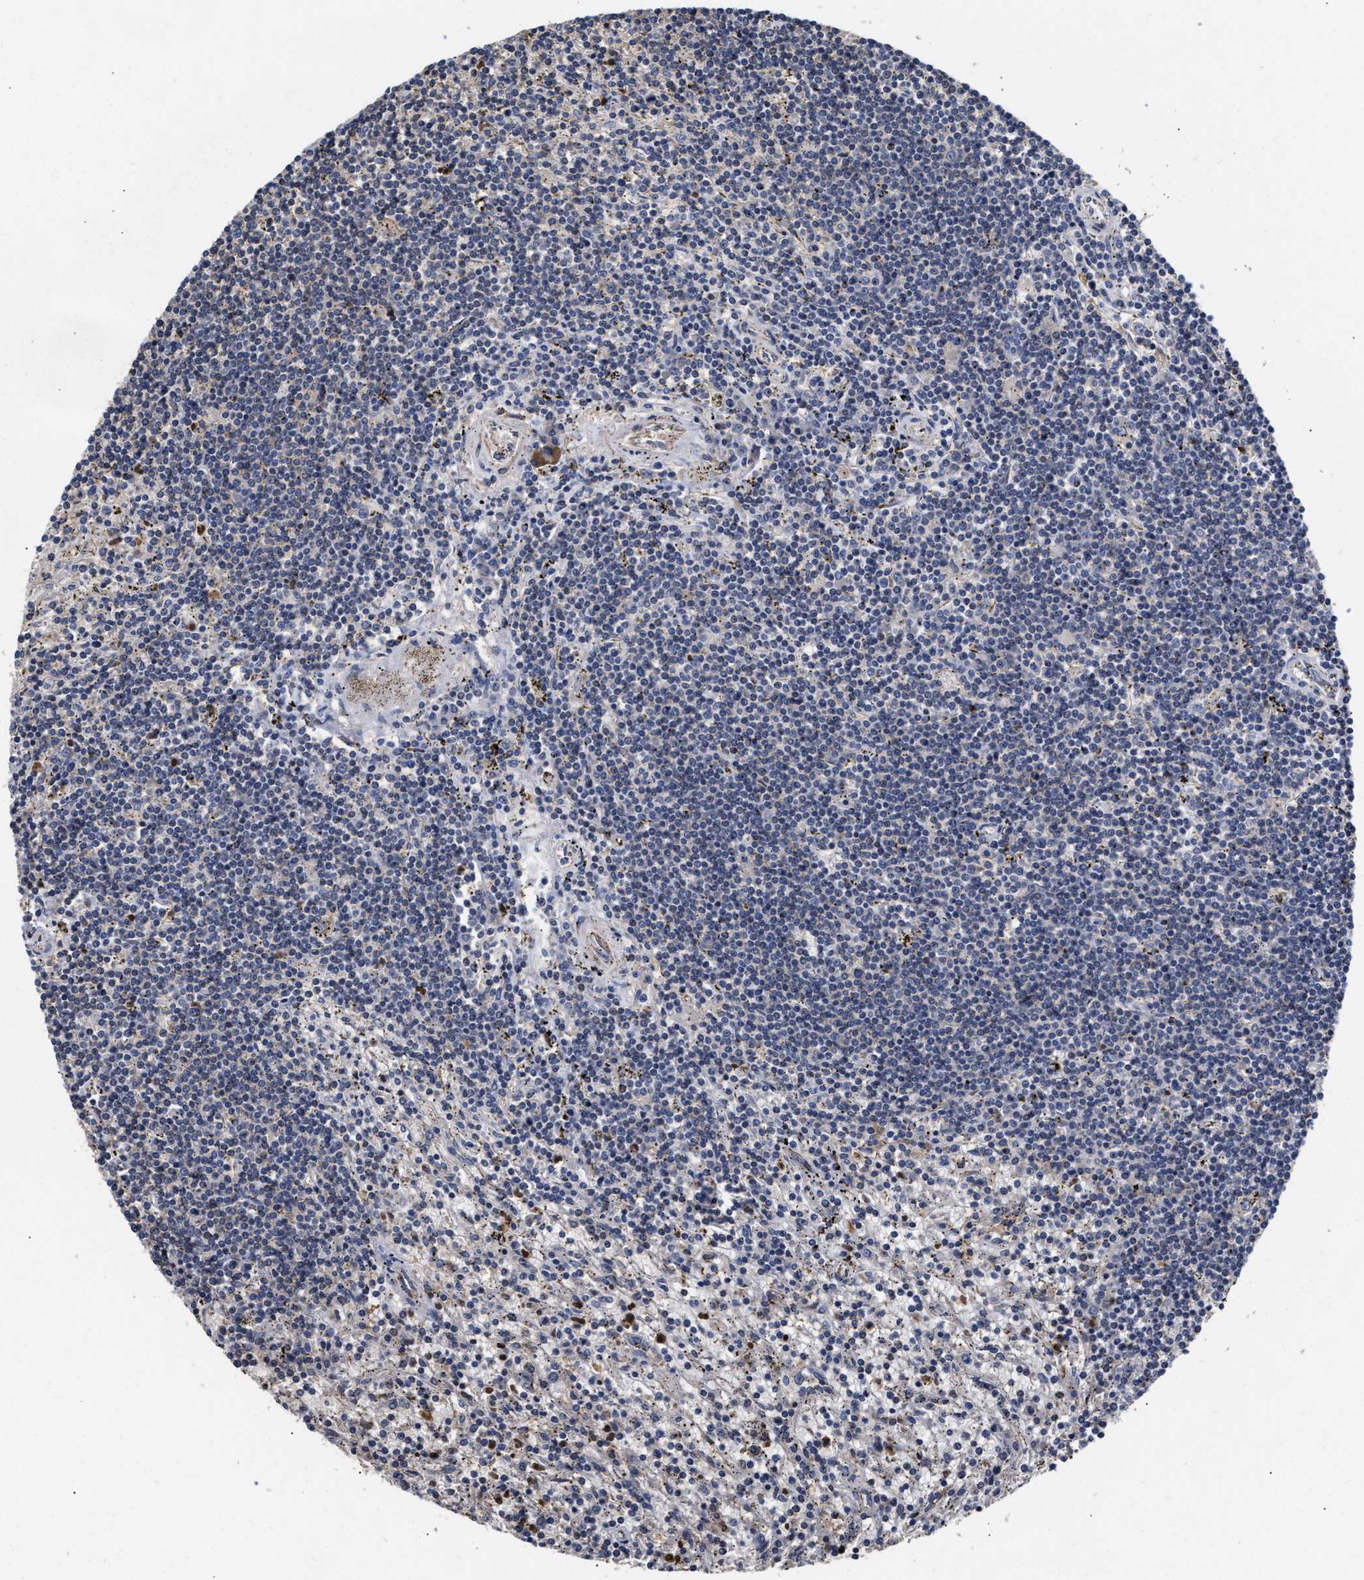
{"staining": {"intensity": "negative", "quantity": "none", "location": "none"}, "tissue": "lymphoma", "cell_type": "Tumor cells", "image_type": "cancer", "snomed": [{"axis": "morphology", "description": "Malignant lymphoma, non-Hodgkin's type, Low grade"}, {"axis": "topography", "description": "Spleen"}], "caption": "A high-resolution micrograph shows immunohistochemistry staining of malignant lymphoma, non-Hodgkin's type (low-grade), which displays no significant staining in tumor cells. (Stains: DAB IHC with hematoxylin counter stain, Microscopy: brightfield microscopy at high magnification).", "gene": "KLHDC1", "patient": {"sex": "male", "age": 76}}